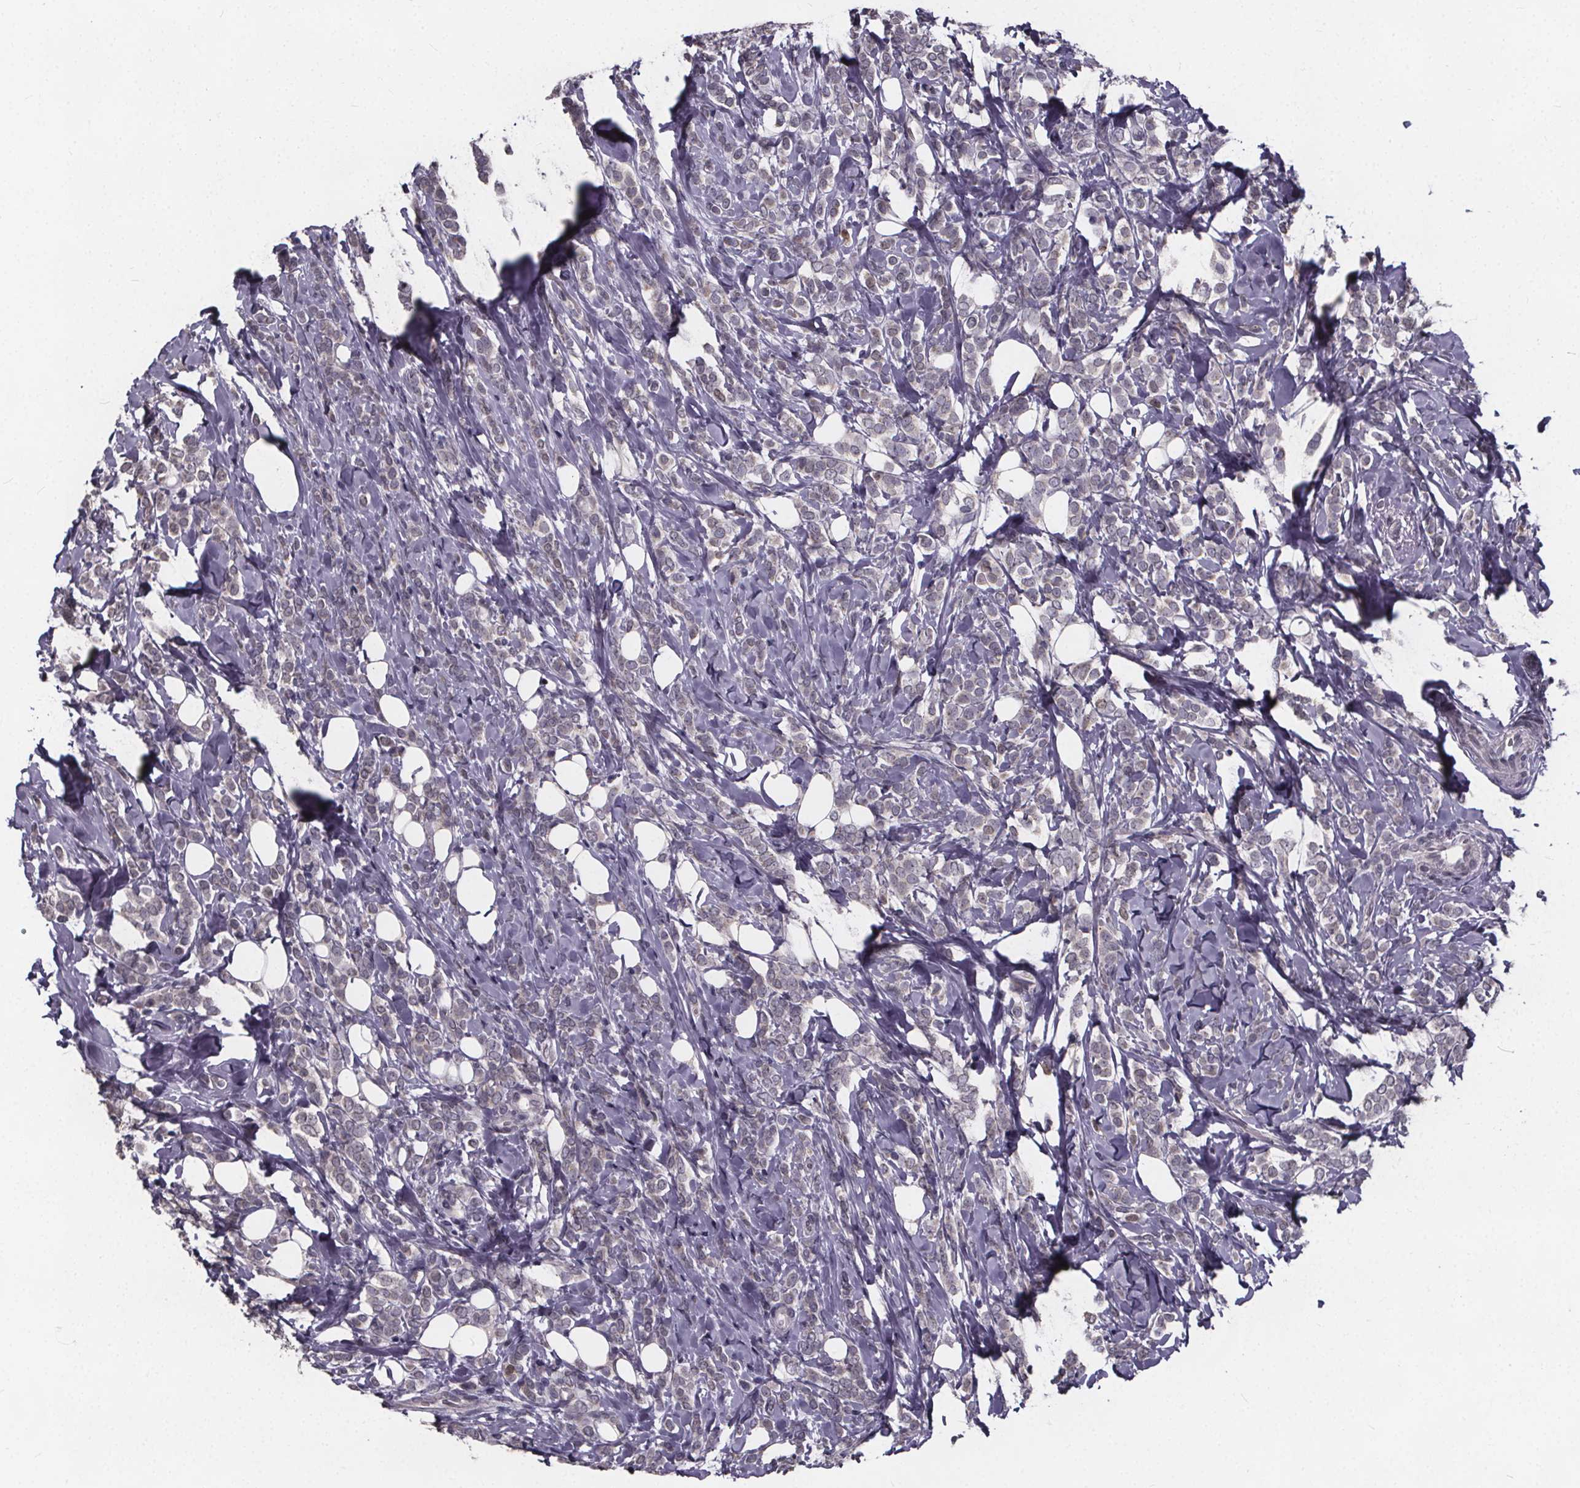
{"staining": {"intensity": "negative", "quantity": "none", "location": "none"}, "tissue": "breast cancer", "cell_type": "Tumor cells", "image_type": "cancer", "snomed": [{"axis": "morphology", "description": "Lobular carcinoma"}, {"axis": "topography", "description": "Breast"}], "caption": "This photomicrograph is of breast lobular carcinoma stained with immunohistochemistry (IHC) to label a protein in brown with the nuclei are counter-stained blue. There is no staining in tumor cells.", "gene": "FAM181B", "patient": {"sex": "female", "age": 49}}